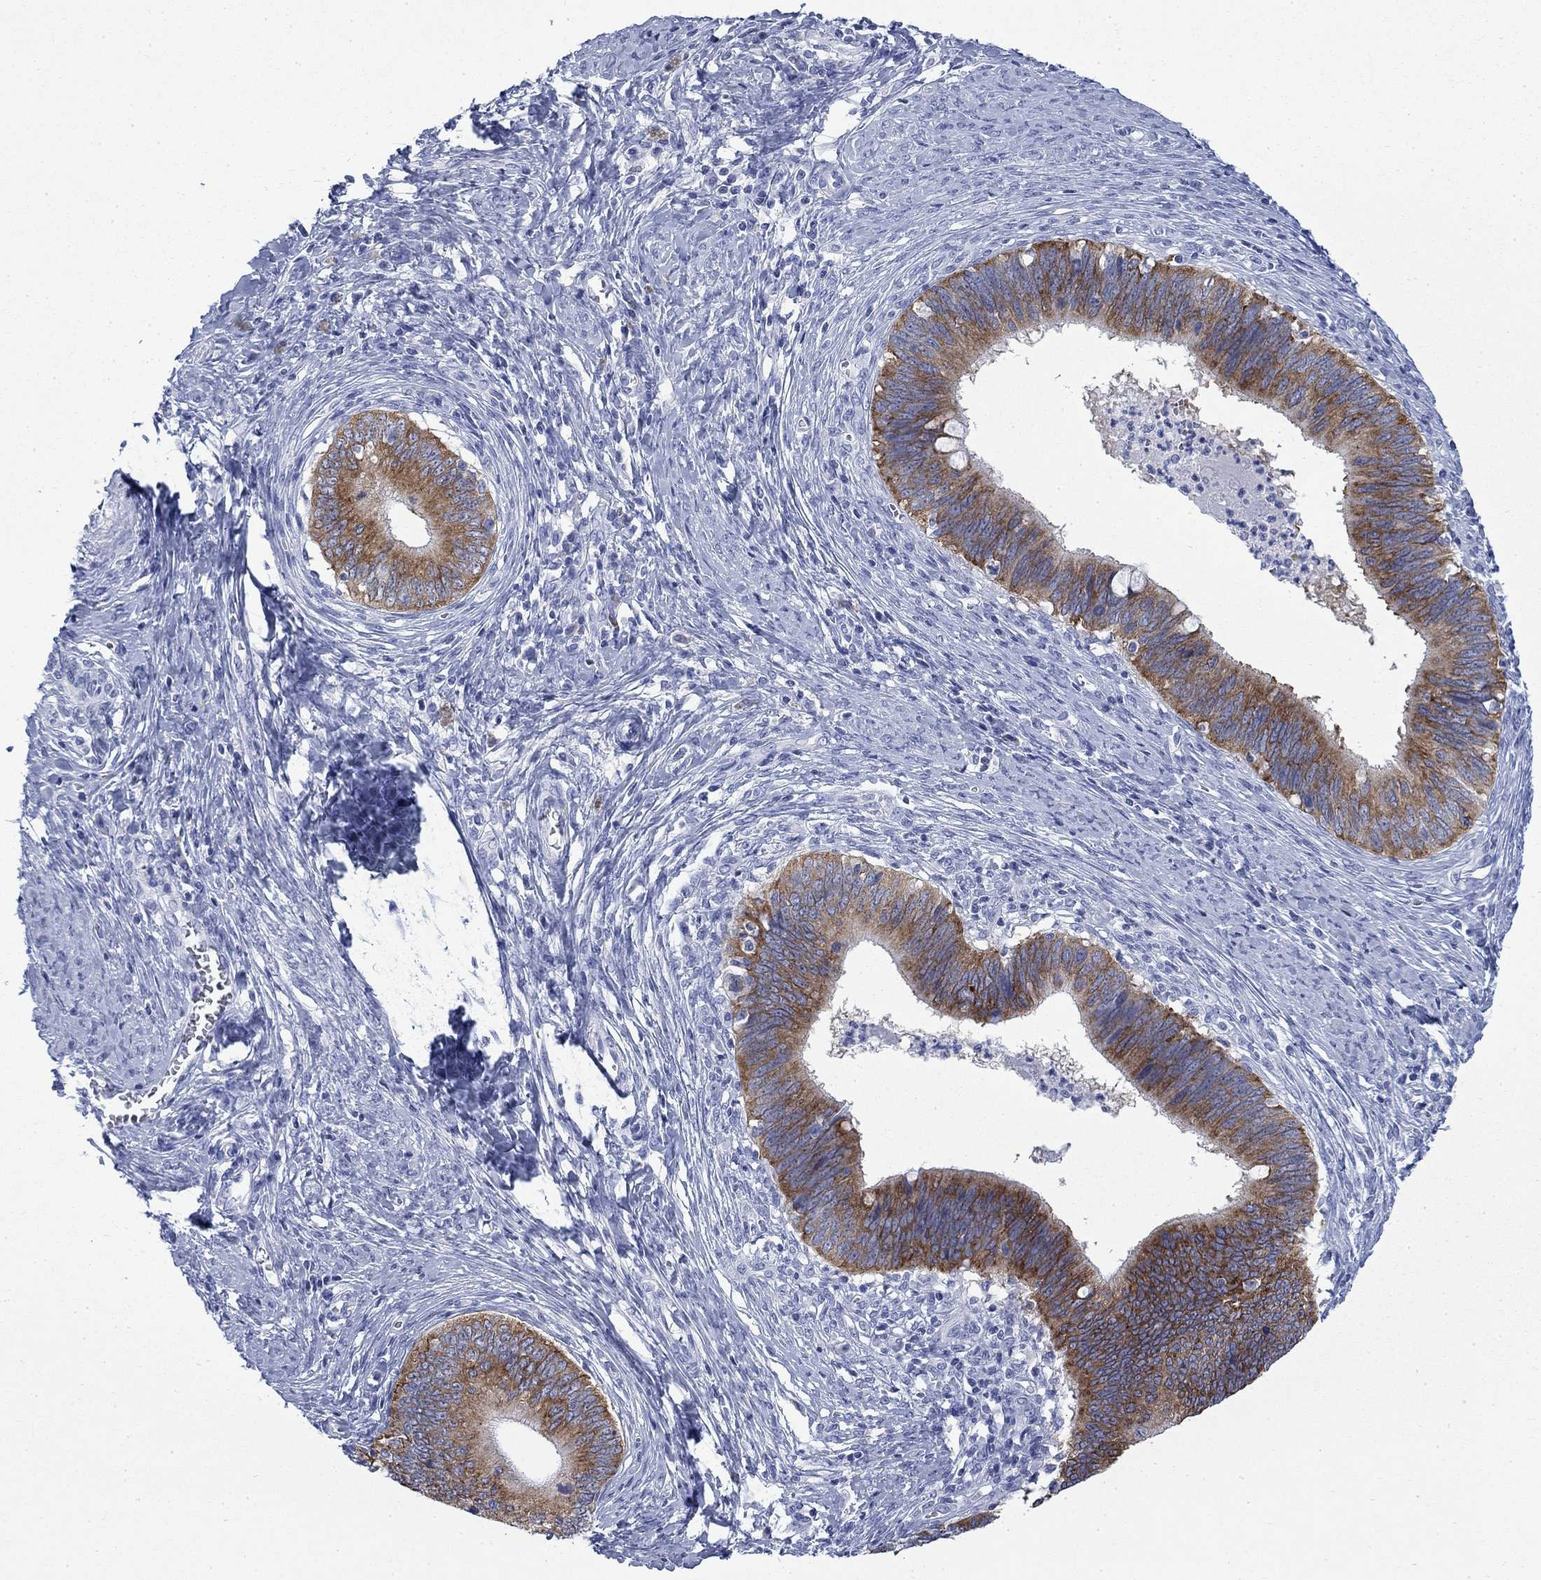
{"staining": {"intensity": "strong", "quantity": ">75%", "location": "cytoplasmic/membranous"}, "tissue": "cervical cancer", "cell_type": "Tumor cells", "image_type": "cancer", "snomed": [{"axis": "morphology", "description": "Adenocarcinoma, NOS"}, {"axis": "topography", "description": "Cervix"}], "caption": "A micrograph of cervical cancer (adenocarcinoma) stained for a protein displays strong cytoplasmic/membranous brown staining in tumor cells.", "gene": "IGF2BP3", "patient": {"sex": "female", "age": 42}}